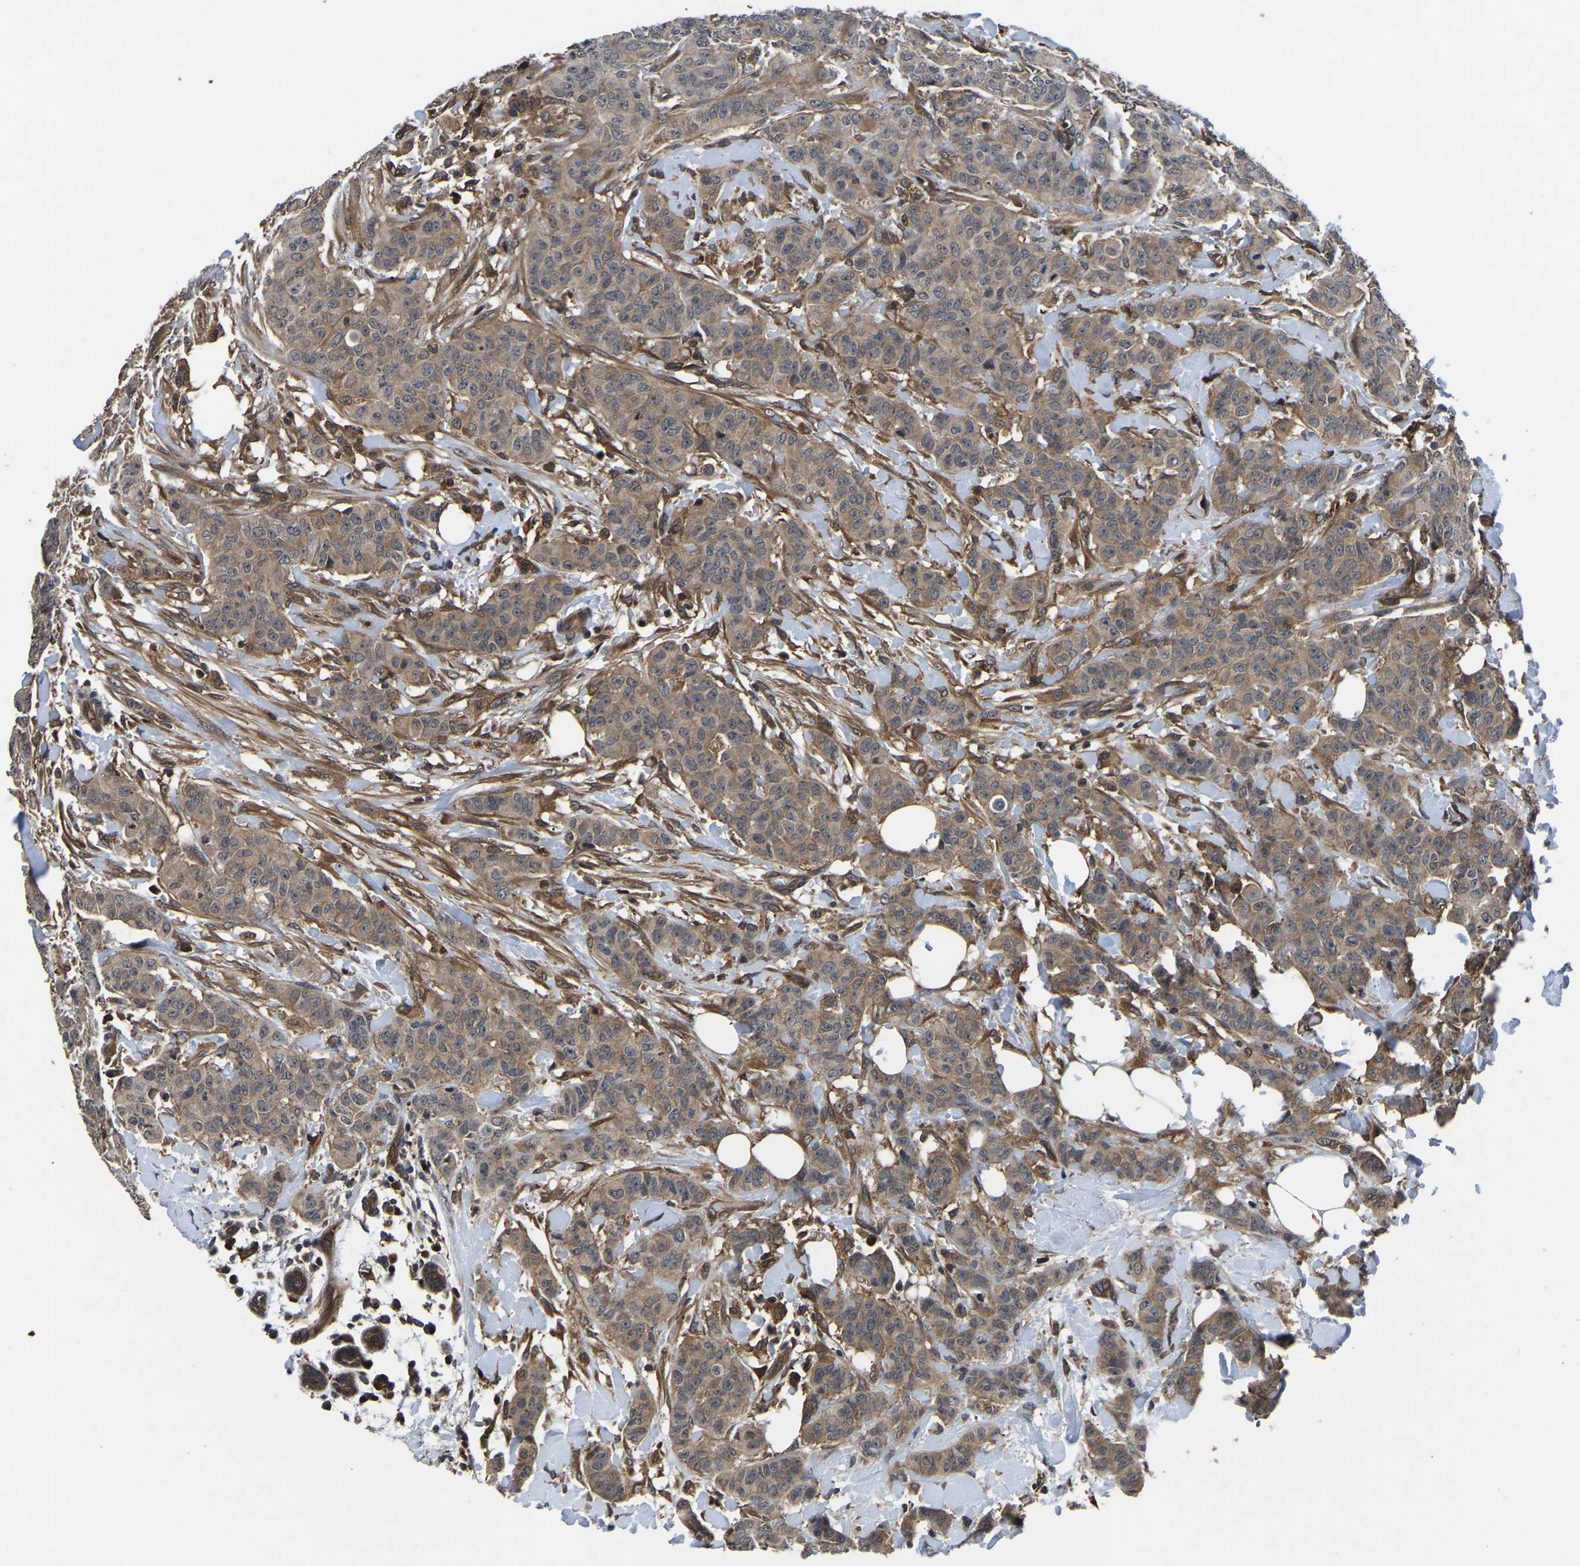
{"staining": {"intensity": "moderate", "quantity": ">75%", "location": "cytoplasmic/membranous"}, "tissue": "breast cancer", "cell_type": "Tumor cells", "image_type": "cancer", "snomed": [{"axis": "morphology", "description": "Normal tissue, NOS"}, {"axis": "morphology", "description": "Duct carcinoma"}, {"axis": "topography", "description": "Breast"}], "caption": "High-power microscopy captured an immunohistochemistry micrograph of breast cancer (intraductal carcinoma), revealing moderate cytoplasmic/membranous expression in about >75% of tumor cells.", "gene": "FGD5", "patient": {"sex": "female", "age": 40}}